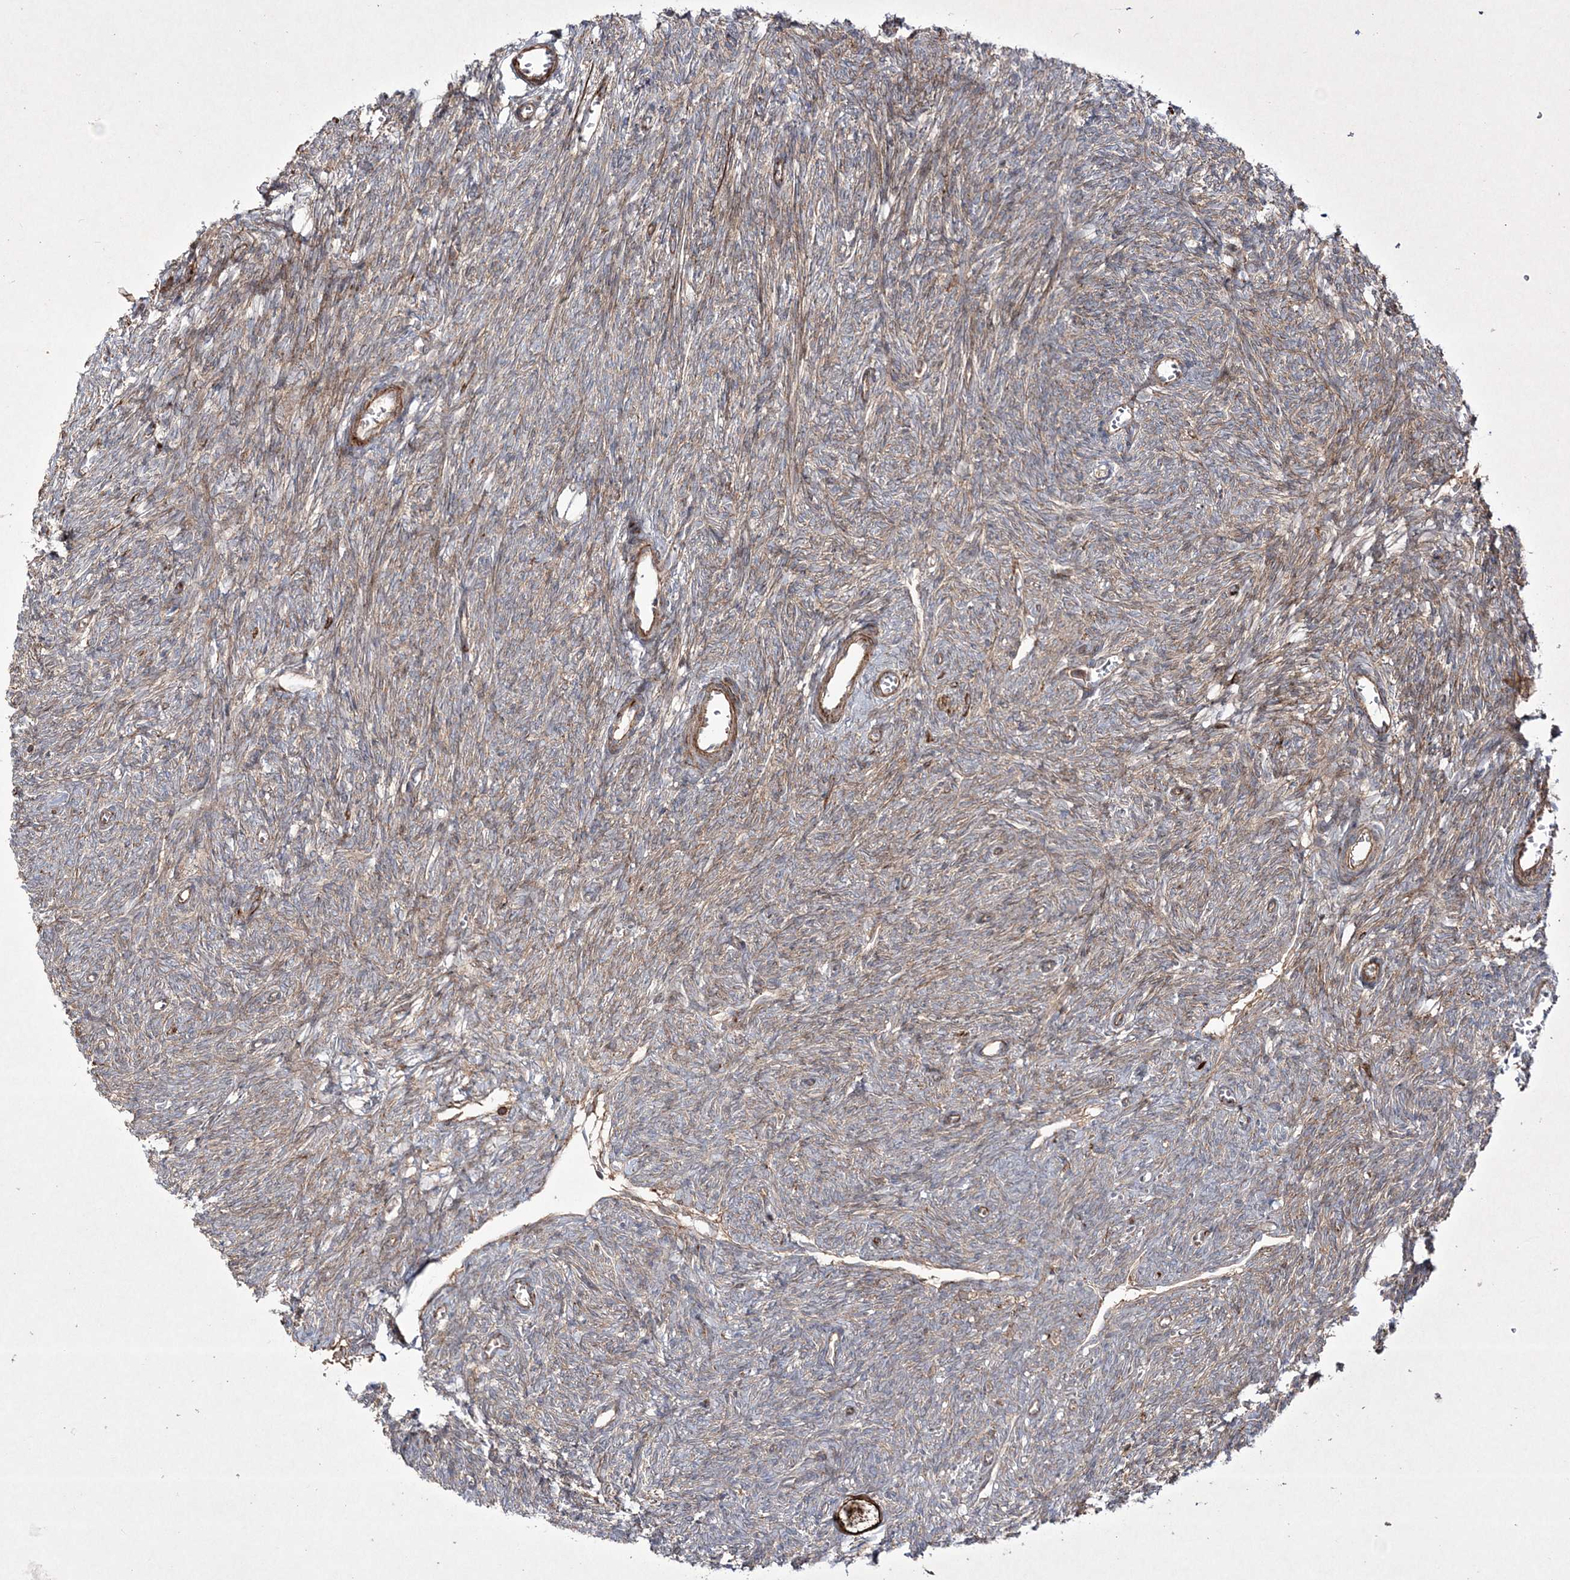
{"staining": {"intensity": "moderate", "quantity": "25%-75%", "location": "cytoplasmic/membranous"}, "tissue": "ovary", "cell_type": "Ovarian stroma cells", "image_type": "normal", "snomed": [{"axis": "morphology", "description": "Normal tissue, NOS"}, {"axis": "topography", "description": "Ovary"}], "caption": "Protein expression analysis of normal ovary shows moderate cytoplasmic/membranous expression in approximately 25%-75% of ovarian stroma cells.", "gene": "RICTOR", "patient": {"sex": "female", "age": 27}}